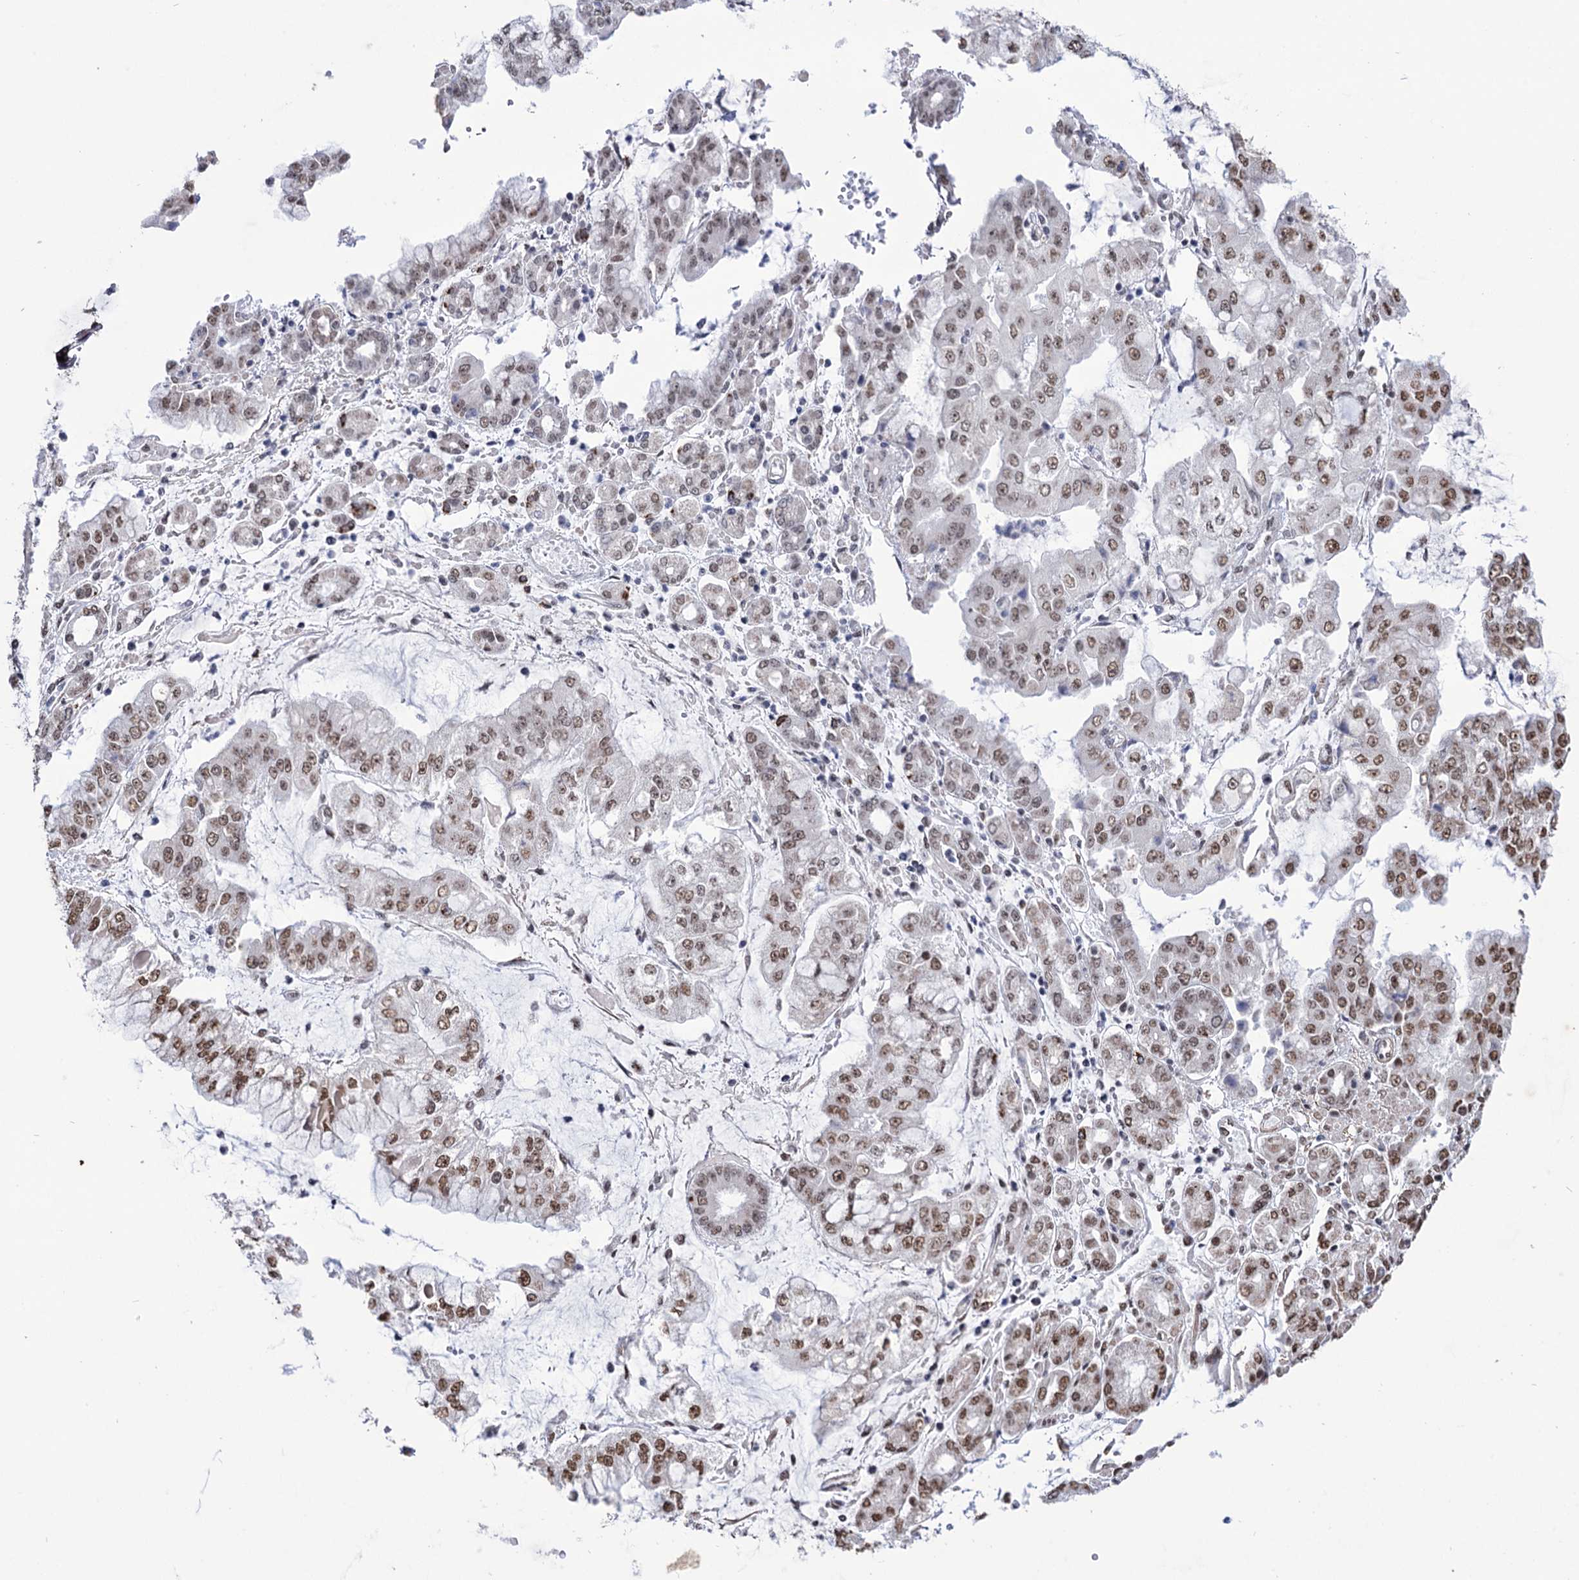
{"staining": {"intensity": "moderate", "quantity": "25%-75%", "location": "nuclear"}, "tissue": "stomach cancer", "cell_type": "Tumor cells", "image_type": "cancer", "snomed": [{"axis": "morphology", "description": "Adenocarcinoma, NOS"}, {"axis": "topography", "description": "Stomach"}], "caption": "A brown stain labels moderate nuclear staining of a protein in human stomach cancer (adenocarcinoma) tumor cells.", "gene": "ABHD10", "patient": {"sex": "male", "age": 76}}